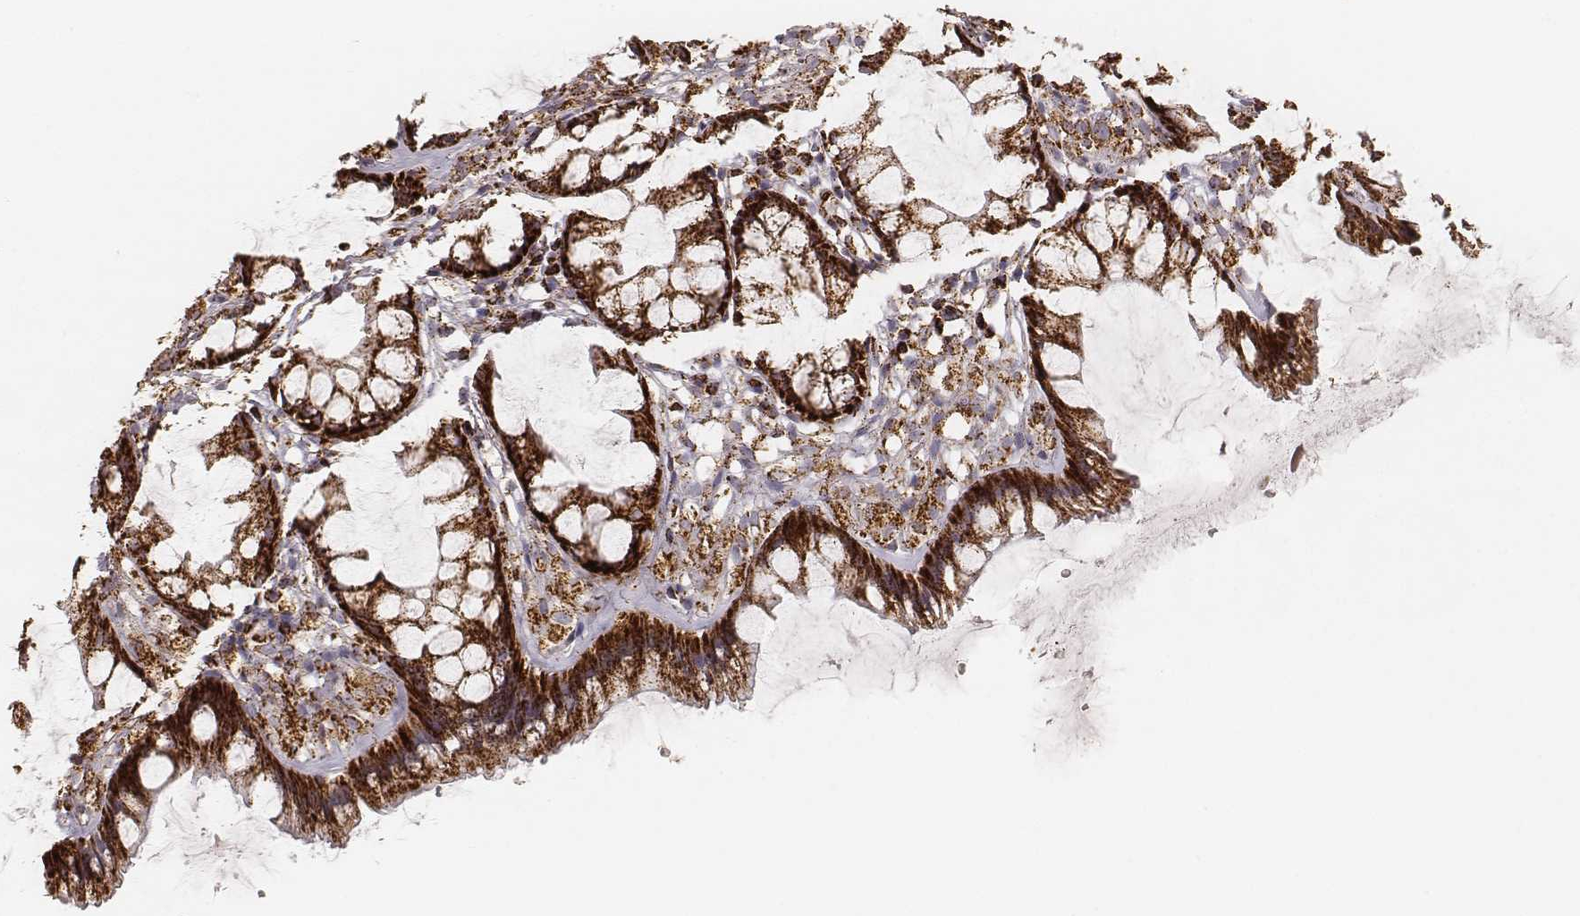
{"staining": {"intensity": "strong", "quantity": ">75%", "location": "cytoplasmic/membranous"}, "tissue": "rectum", "cell_type": "Glandular cells", "image_type": "normal", "snomed": [{"axis": "morphology", "description": "Normal tissue, NOS"}, {"axis": "topography", "description": "Rectum"}], "caption": "Immunohistochemistry (IHC) staining of benign rectum, which shows high levels of strong cytoplasmic/membranous positivity in about >75% of glandular cells indicating strong cytoplasmic/membranous protein positivity. The staining was performed using DAB (3,3'-diaminobenzidine) (brown) for protein detection and nuclei were counterstained in hematoxylin (blue).", "gene": "CS", "patient": {"sex": "female", "age": 62}}